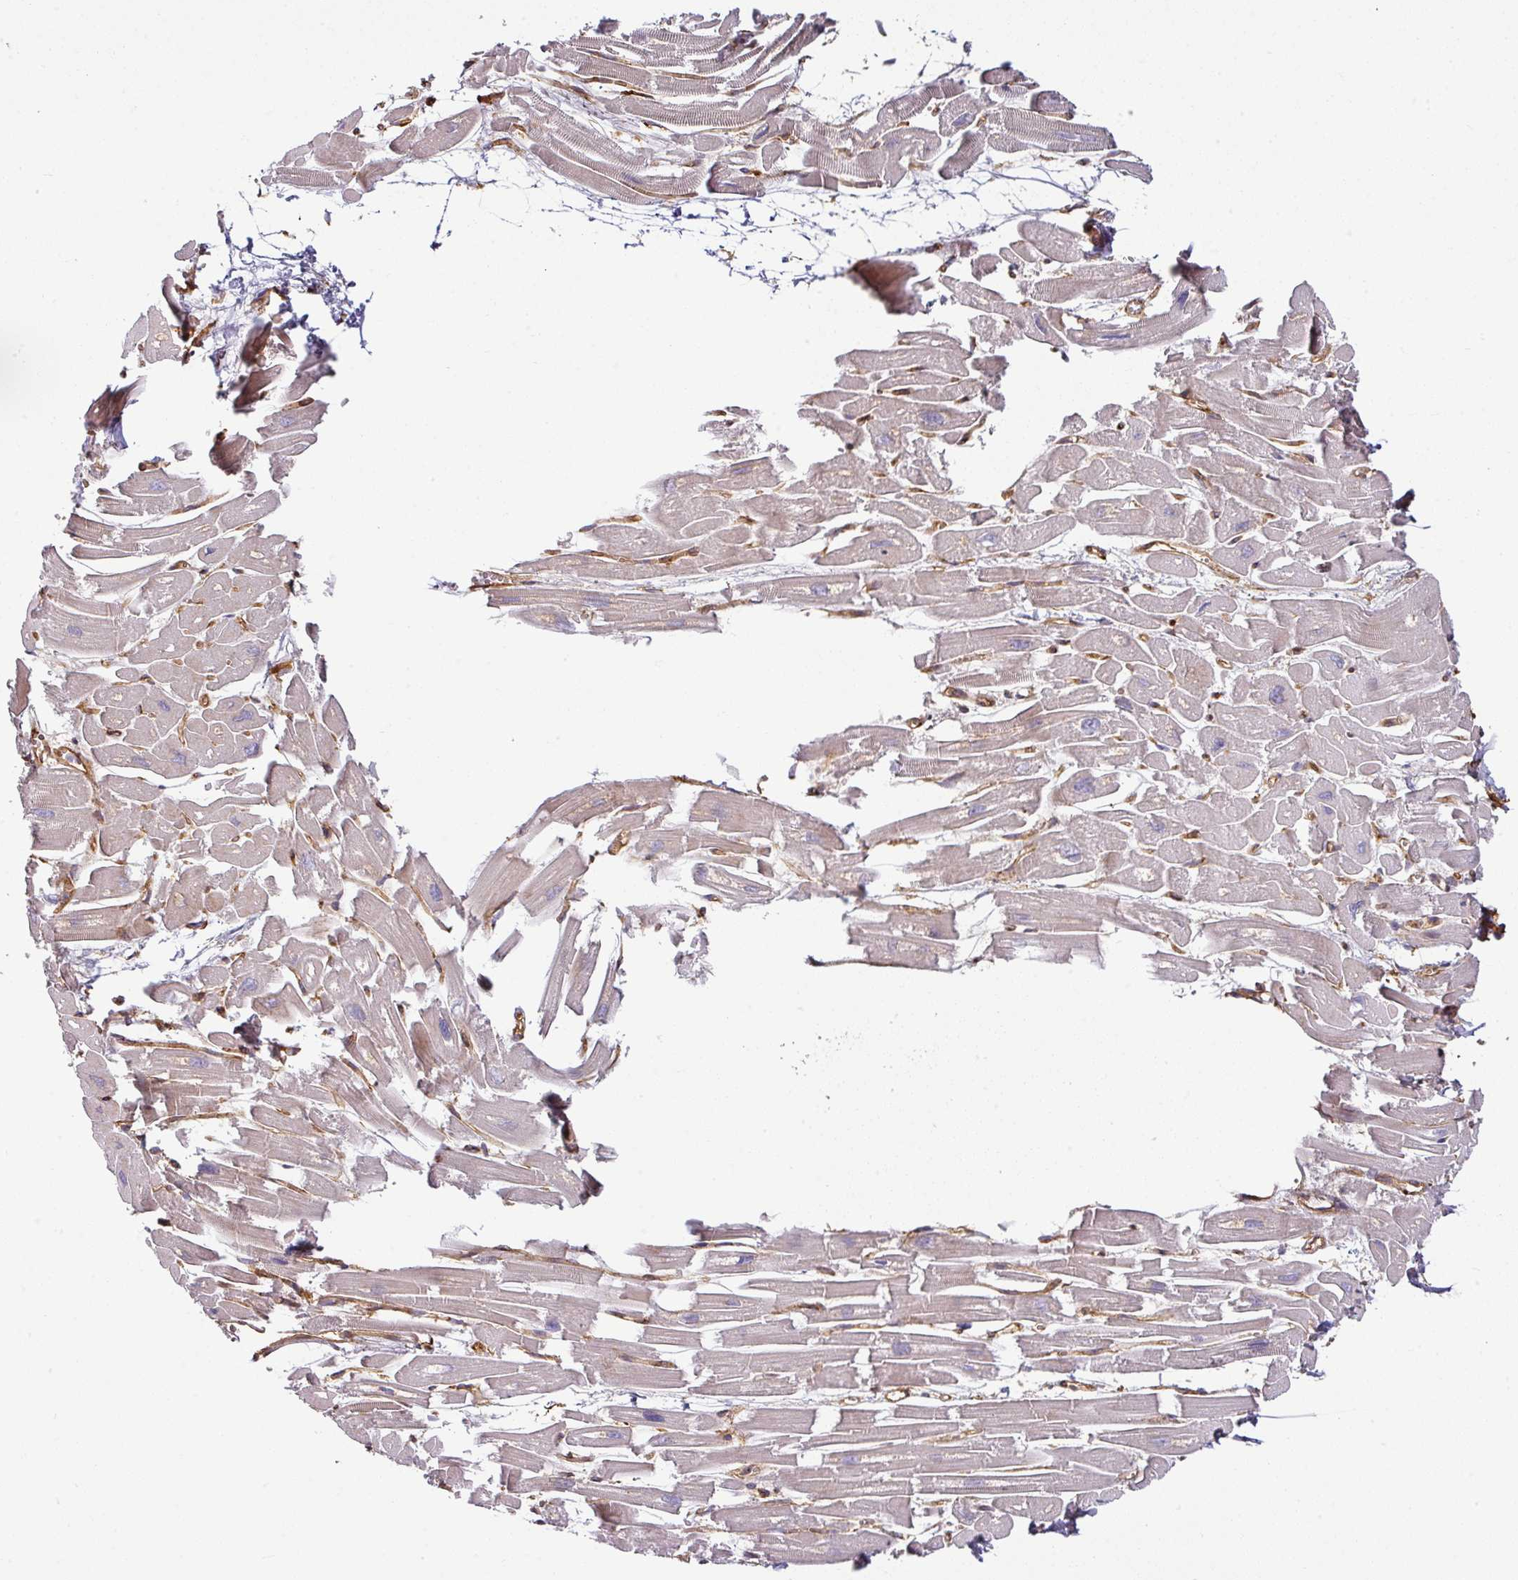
{"staining": {"intensity": "moderate", "quantity": "25%-75%", "location": "cytoplasmic/membranous"}, "tissue": "heart muscle", "cell_type": "Cardiomyocytes", "image_type": "normal", "snomed": [{"axis": "morphology", "description": "Normal tissue, NOS"}, {"axis": "topography", "description": "Heart"}], "caption": "Unremarkable heart muscle demonstrates moderate cytoplasmic/membranous expression in approximately 25%-75% of cardiomyocytes, visualized by immunohistochemistry.", "gene": "CASP2", "patient": {"sex": "male", "age": 54}}